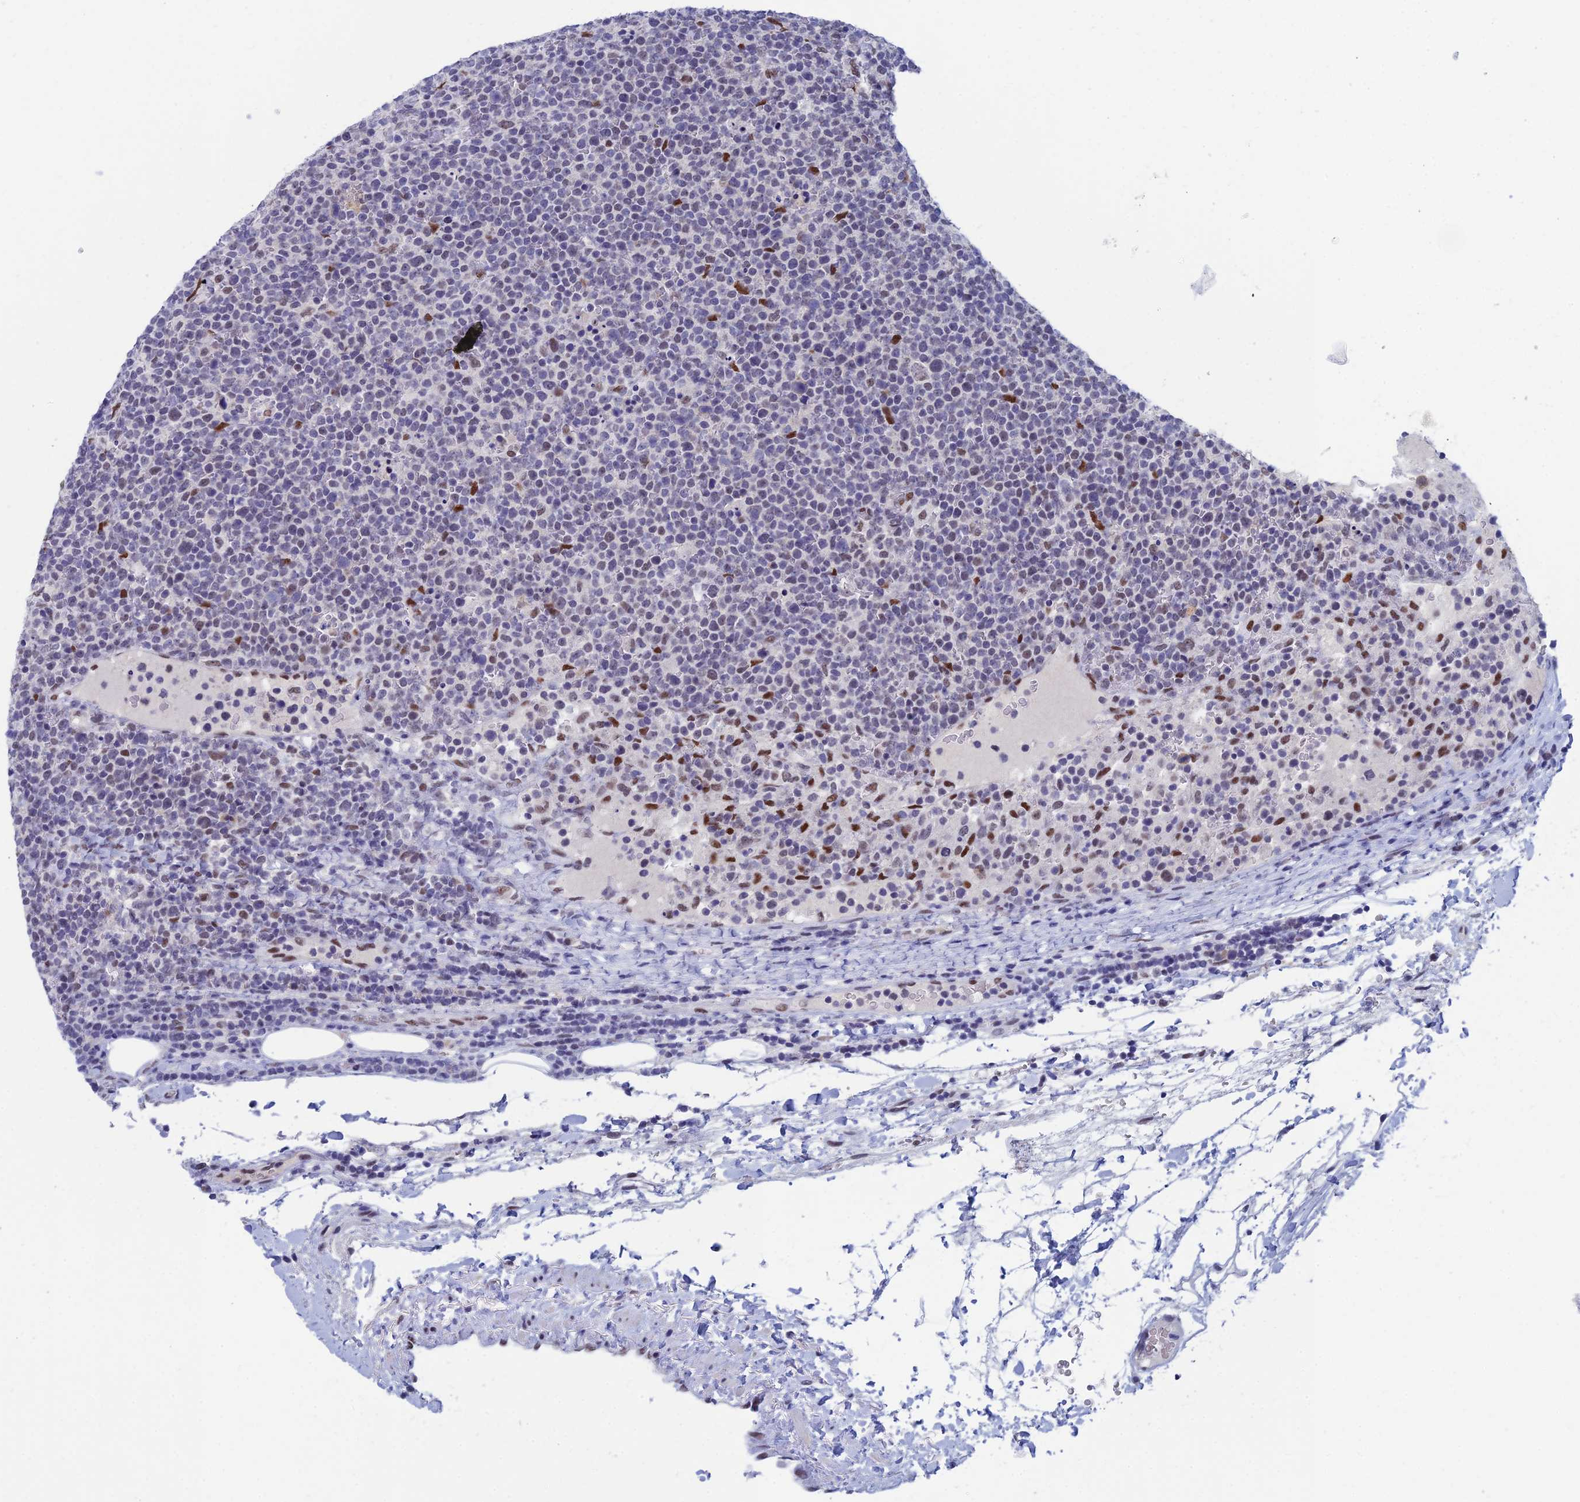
{"staining": {"intensity": "negative", "quantity": "none", "location": "none"}, "tissue": "lymphoma", "cell_type": "Tumor cells", "image_type": "cancer", "snomed": [{"axis": "morphology", "description": "Malignant lymphoma, non-Hodgkin's type, High grade"}, {"axis": "topography", "description": "Lymph node"}], "caption": "High-grade malignant lymphoma, non-Hodgkin's type stained for a protein using immunohistochemistry demonstrates no positivity tumor cells.", "gene": "NABP2", "patient": {"sex": "male", "age": 61}}